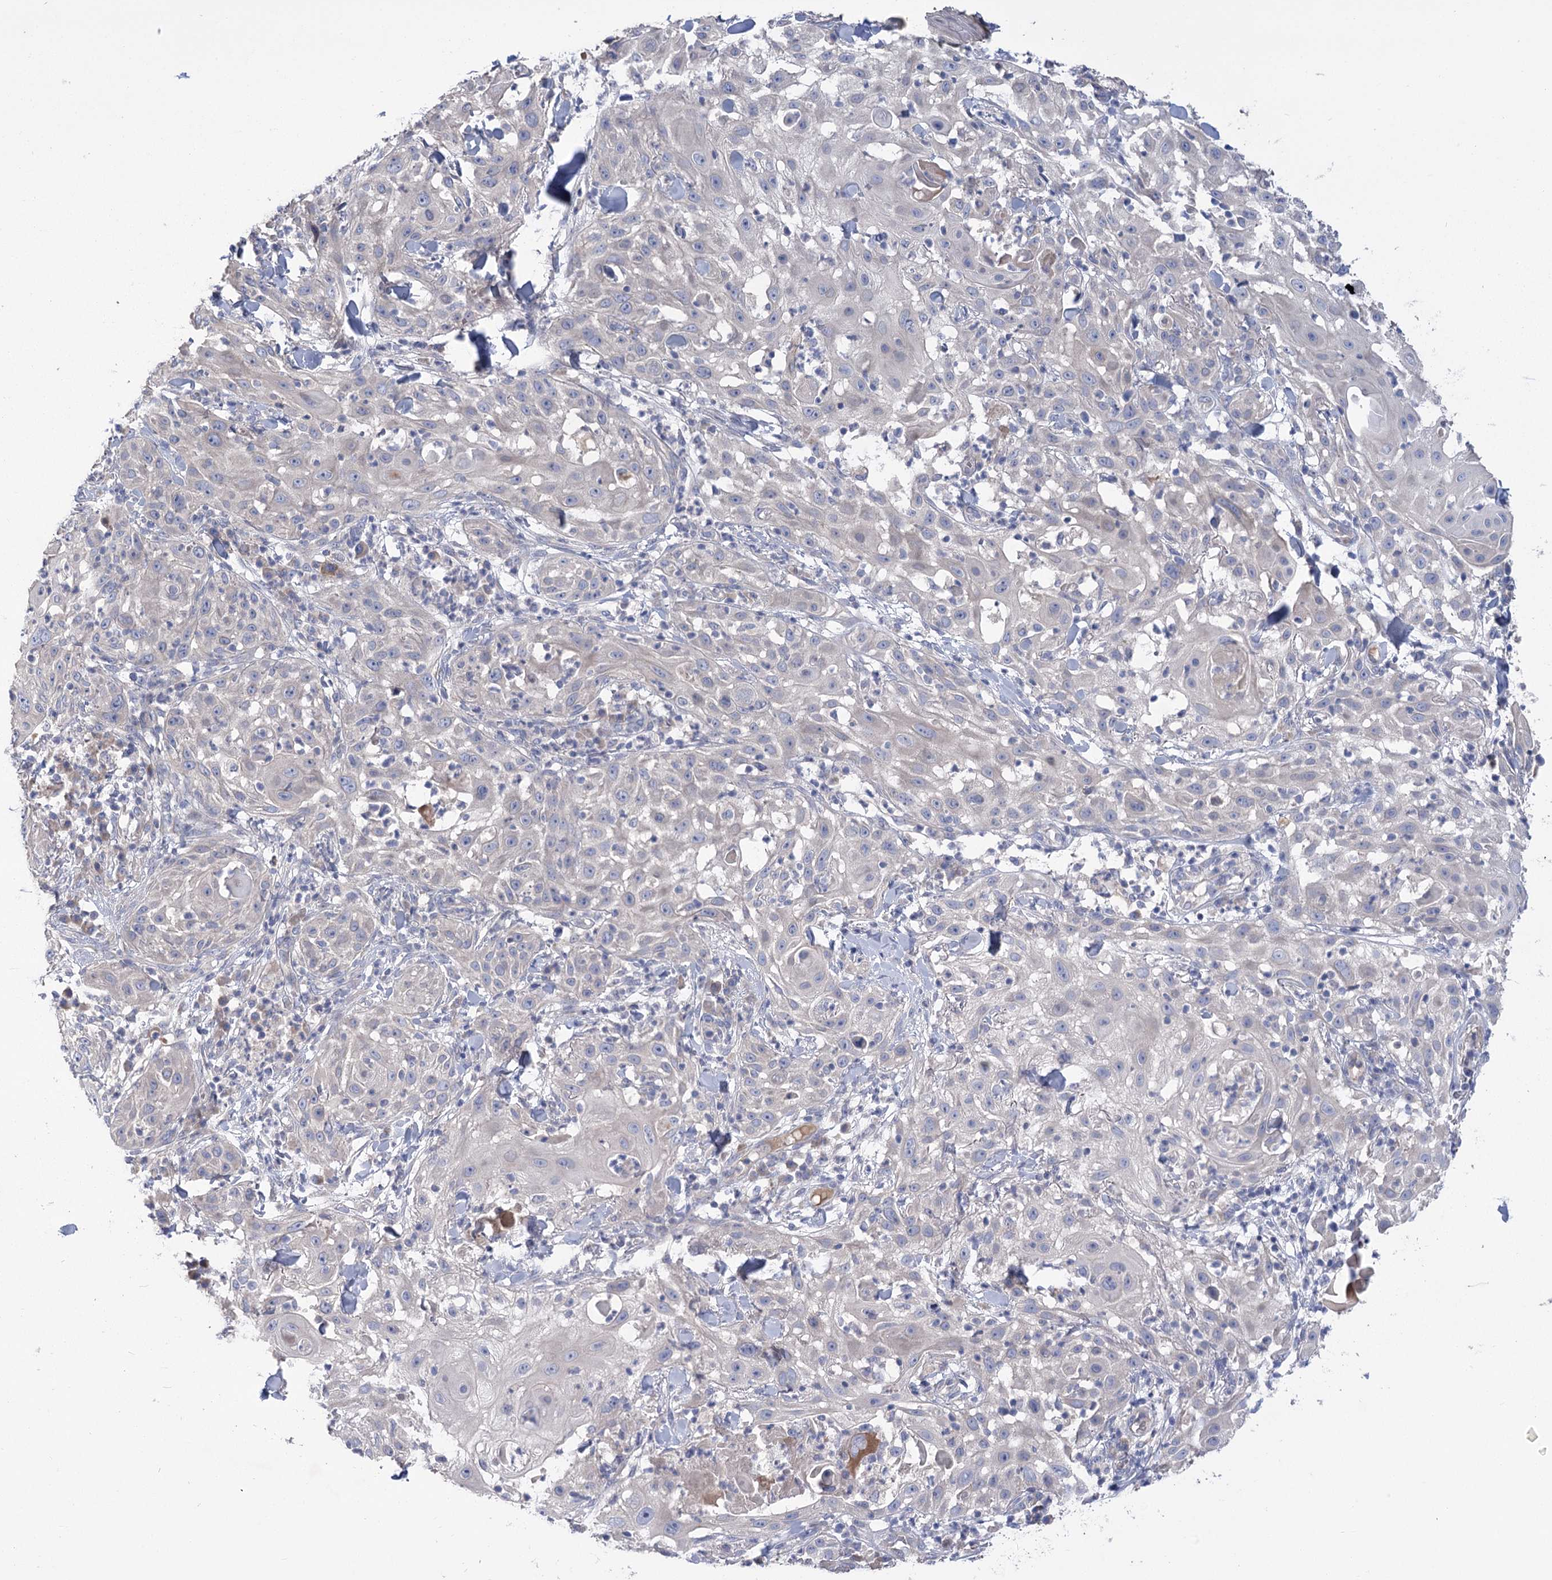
{"staining": {"intensity": "negative", "quantity": "none", "location": "none"}, "tissue": "skin cancer", "cell_type": "Tumor cells", "image_type": "cancer", "snomed": [{"axis": "morphology", "description": "Squamous cell carcinoma, NOS"}, {"axis": "topography", "description": "Skin"}], "caption": "Tumor cells are negative for brown protein staining in skin cancer.", "gene": "PBLD", "patient": {"sex": "female", "age": 44}}